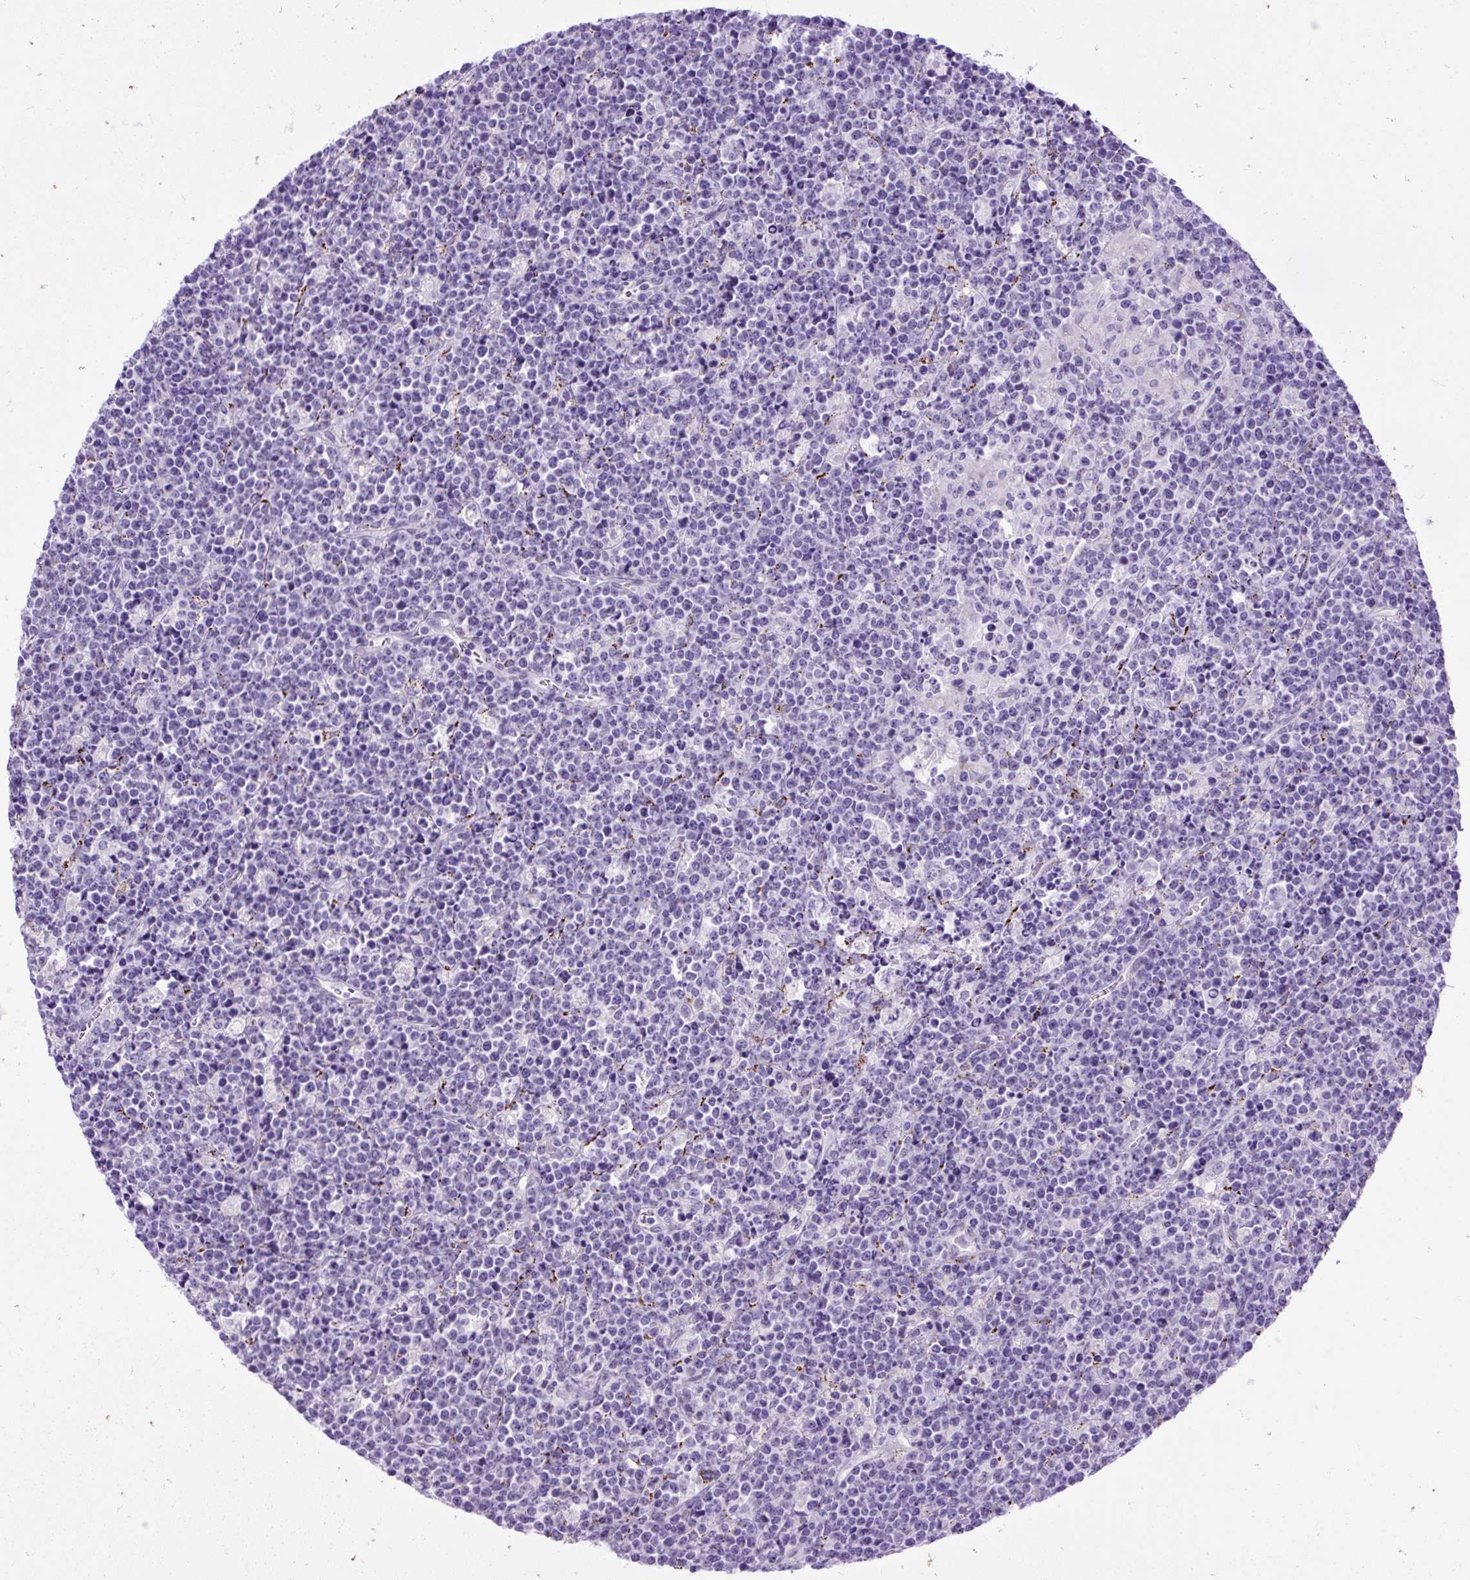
{"staining": {"intensity": "negative", "quantity": "none", "location": "none"}, "tissue": "lymphoma", "cell_type": "Tumor cells", "image_type": "cancer", "snomed": [{"axis": "morphology", "description": "Malignant lymphoma, non-Hodgkin's type, High grade"}, {"axis": "topography", "description": "Ovary"}], "caption": "Histopathology image shows no significant protein expression in tumor cells of lymphoma. (Brightfield microscopy of DAB immunohistochemistry (IHC) at high magnification).", "gene": "ZNF256", "patient": {"sex": "female", "age": 56}}